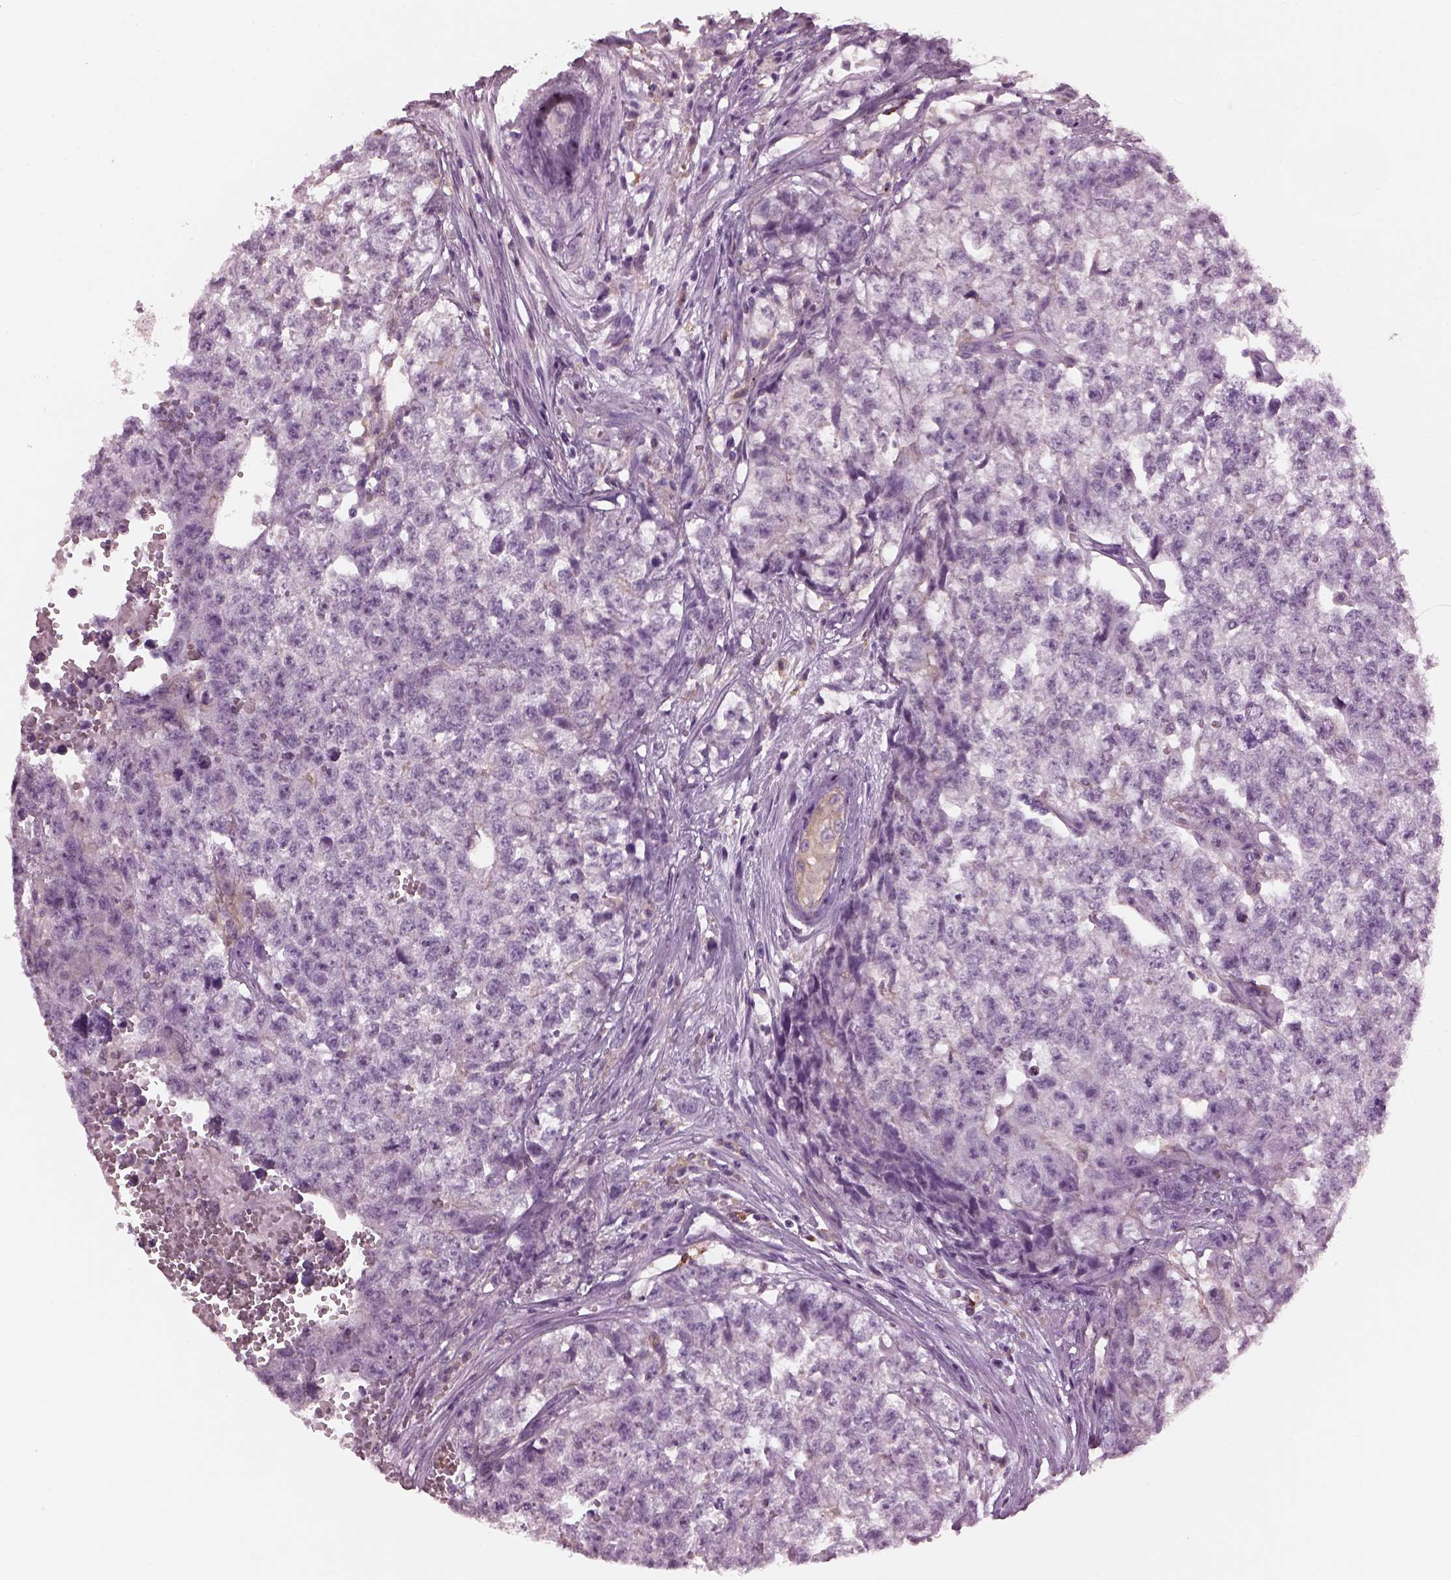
{"staining": {"intensity": "negative", "quantity": "none", "location": "none"}, "tissue": "testis cancer", "cell_type": "Tumor cells", "image_type": "cancer", "snomed": [{"axis": "morphology", "description": "Seminoma, NOS"}, {"axis": "morphology", "description": "Carcinoma, Embryonal, NOS"}, {"axis": "topography", "description": "Testis"}], "caption": "The micrograph demonstrates no staining of tumor cells in testis cancer.", "gene": "SHTN1", "patient": {"sex": "male", "age": 22}}